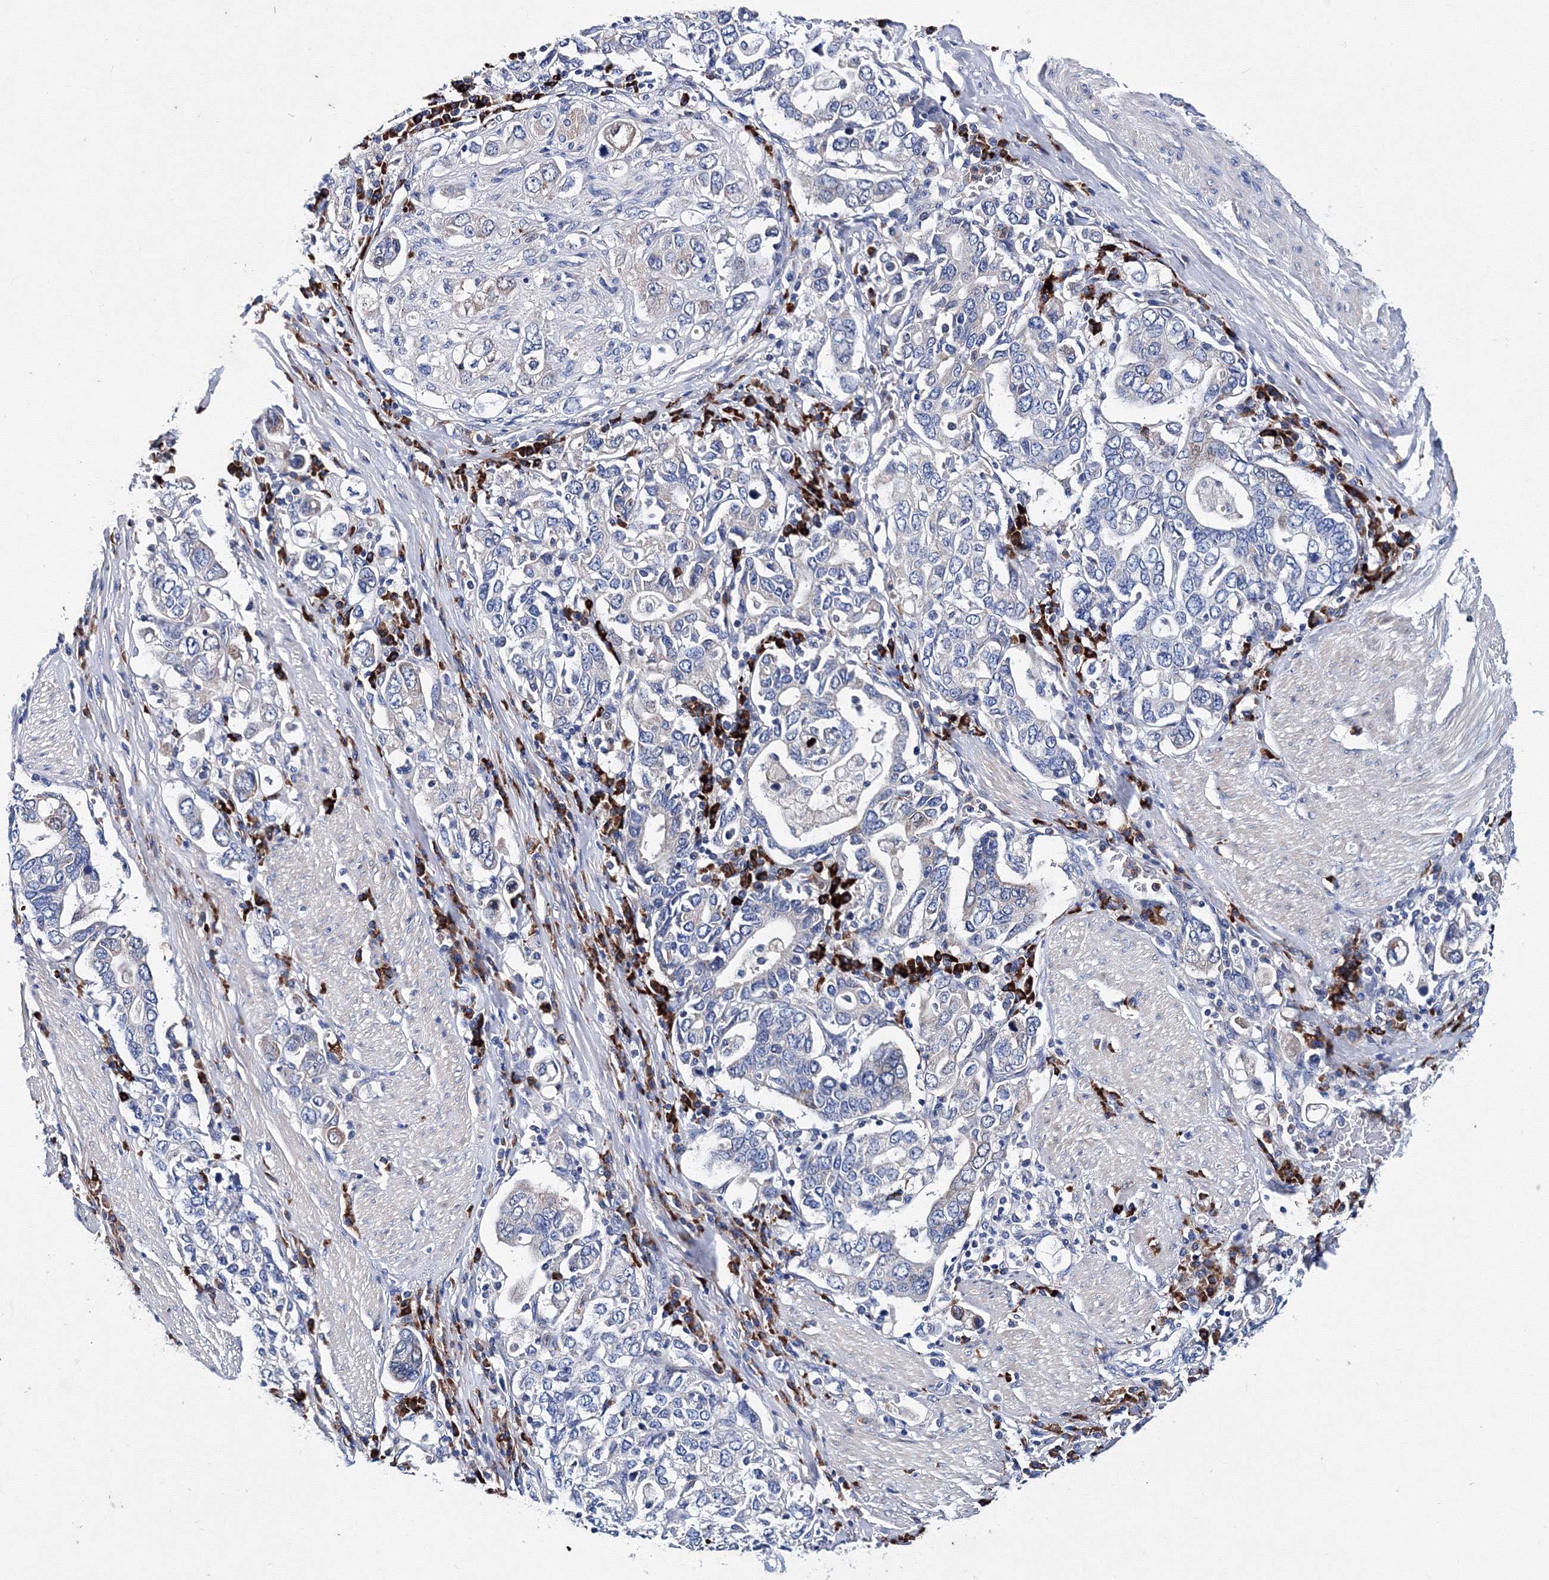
{"staining": {"intensity": "negative", "quantity": "none", "location": "none"}, "tissue": "stomach cancer", "cell_type": "Tumor cells", "image_type": "cancer", "snomed": [{"axis": "morphology", "description": "Adenocarcinoma, NOS"}, {"axis": "topography", "description": "Stomach, upper"}], "caption": "The immunohistochemistry (IHC) image has no significant positivity in tumor cells of adenocarcinoma (stomach) tissue.", "gene": "TRPM2", "patient": {"sex": "male", "age": 62}}